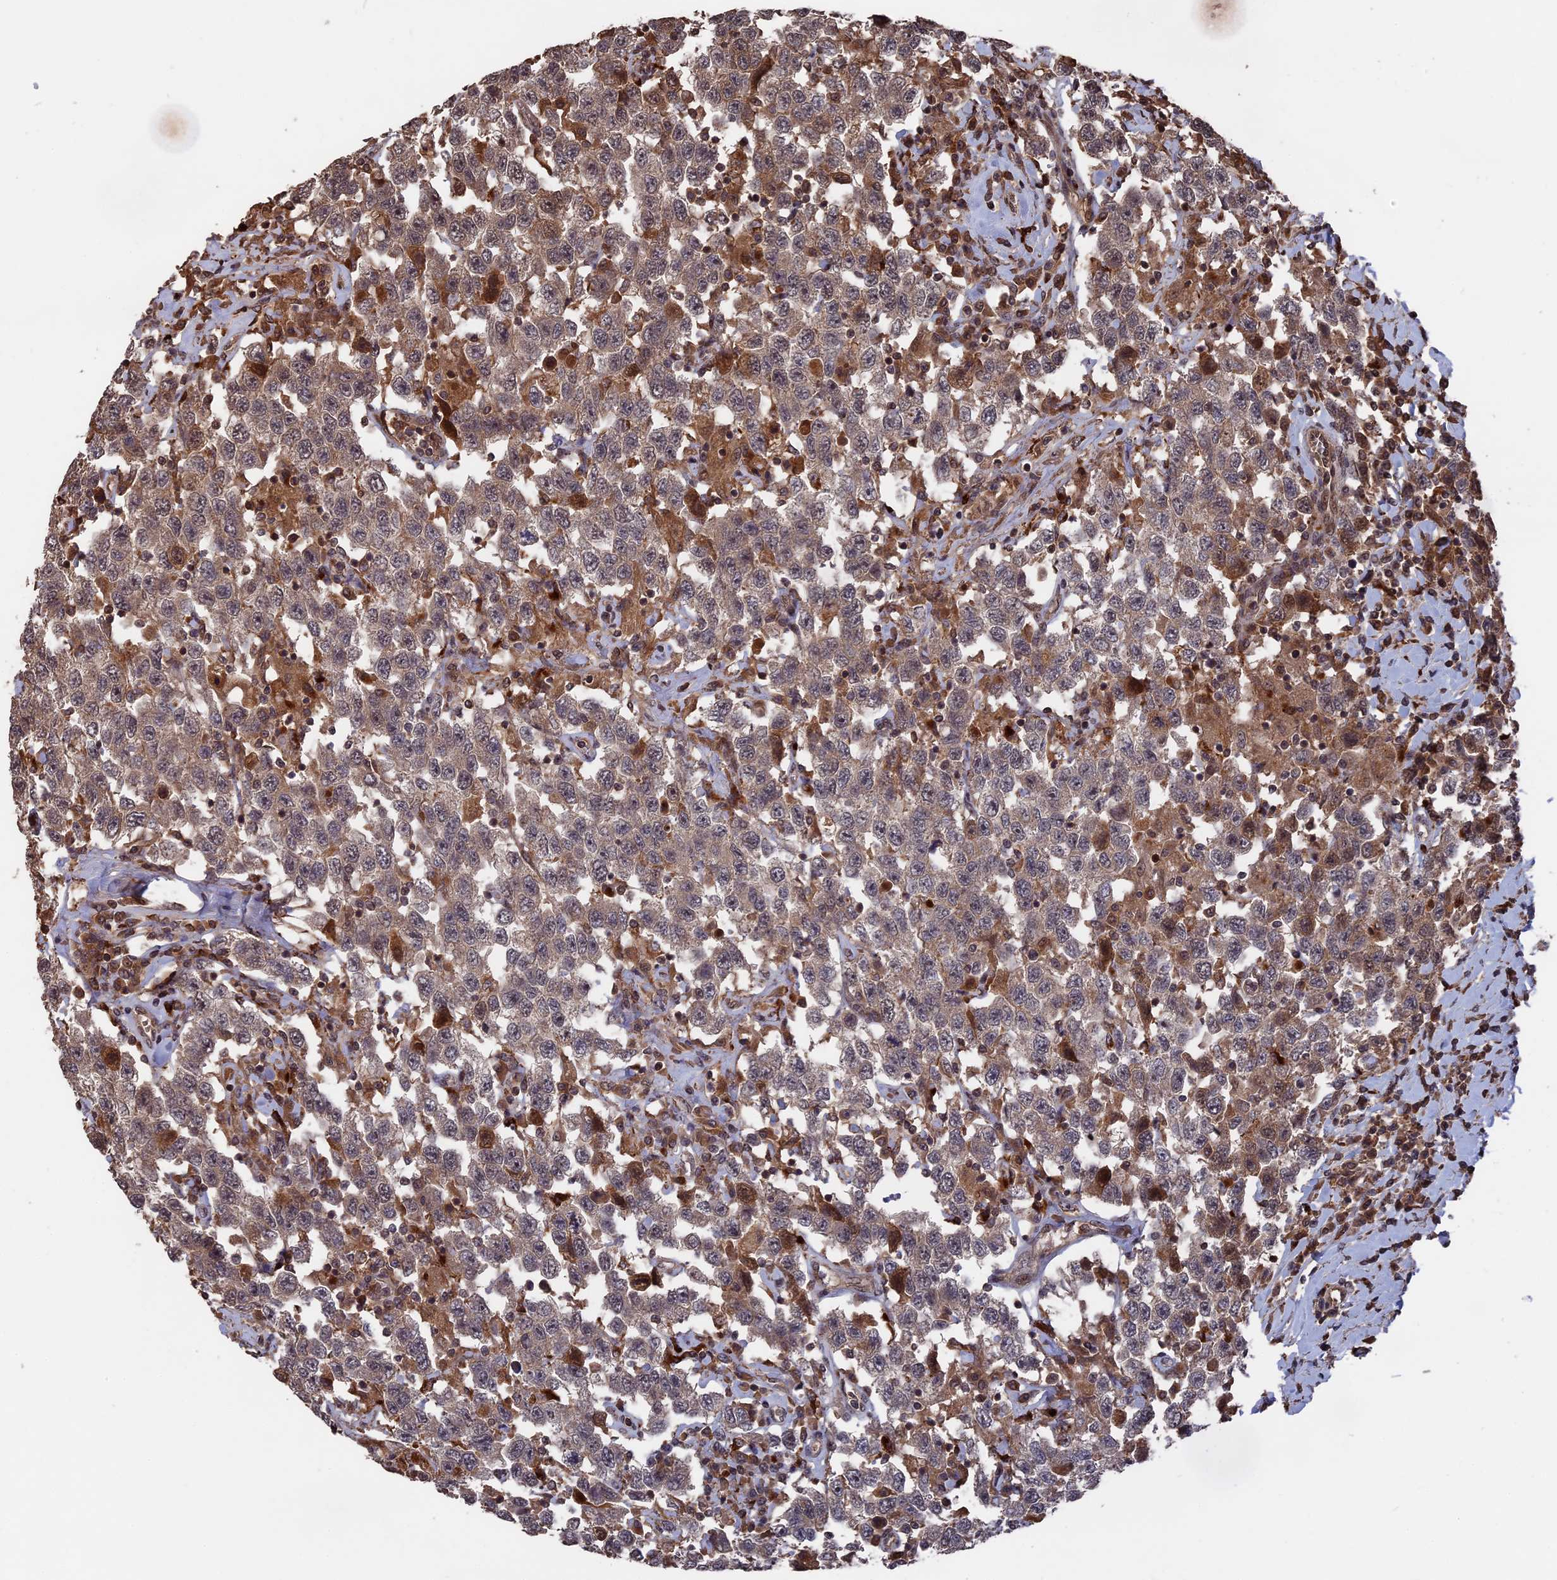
{"staining": {"intensity": "weak", "quantity": "25%-75%", "location": "cytoplasmic/membranous,nuclear"}, "tissue": "testis cancer", "cell_type": "Tumor cells", "image_type": "cancer", "snomed": [{"axis": "morphology", "description": "Seminoma, NOS"}, {"axis": "topography", "description": "Testis"}], "caption": "The photomicrograph shows staining of testis cancer, revealing weak cytoplasmic/membranous and nuclear protein expression (brown color) within tumor cells. The staining was performed using DAB to visualize the protein expression in brown, while the nuclei were stained in blue with hematoxylin (Magnification: 20x).", "gene": "TELO2", "patient": {"sex": "male", "age": 41}}